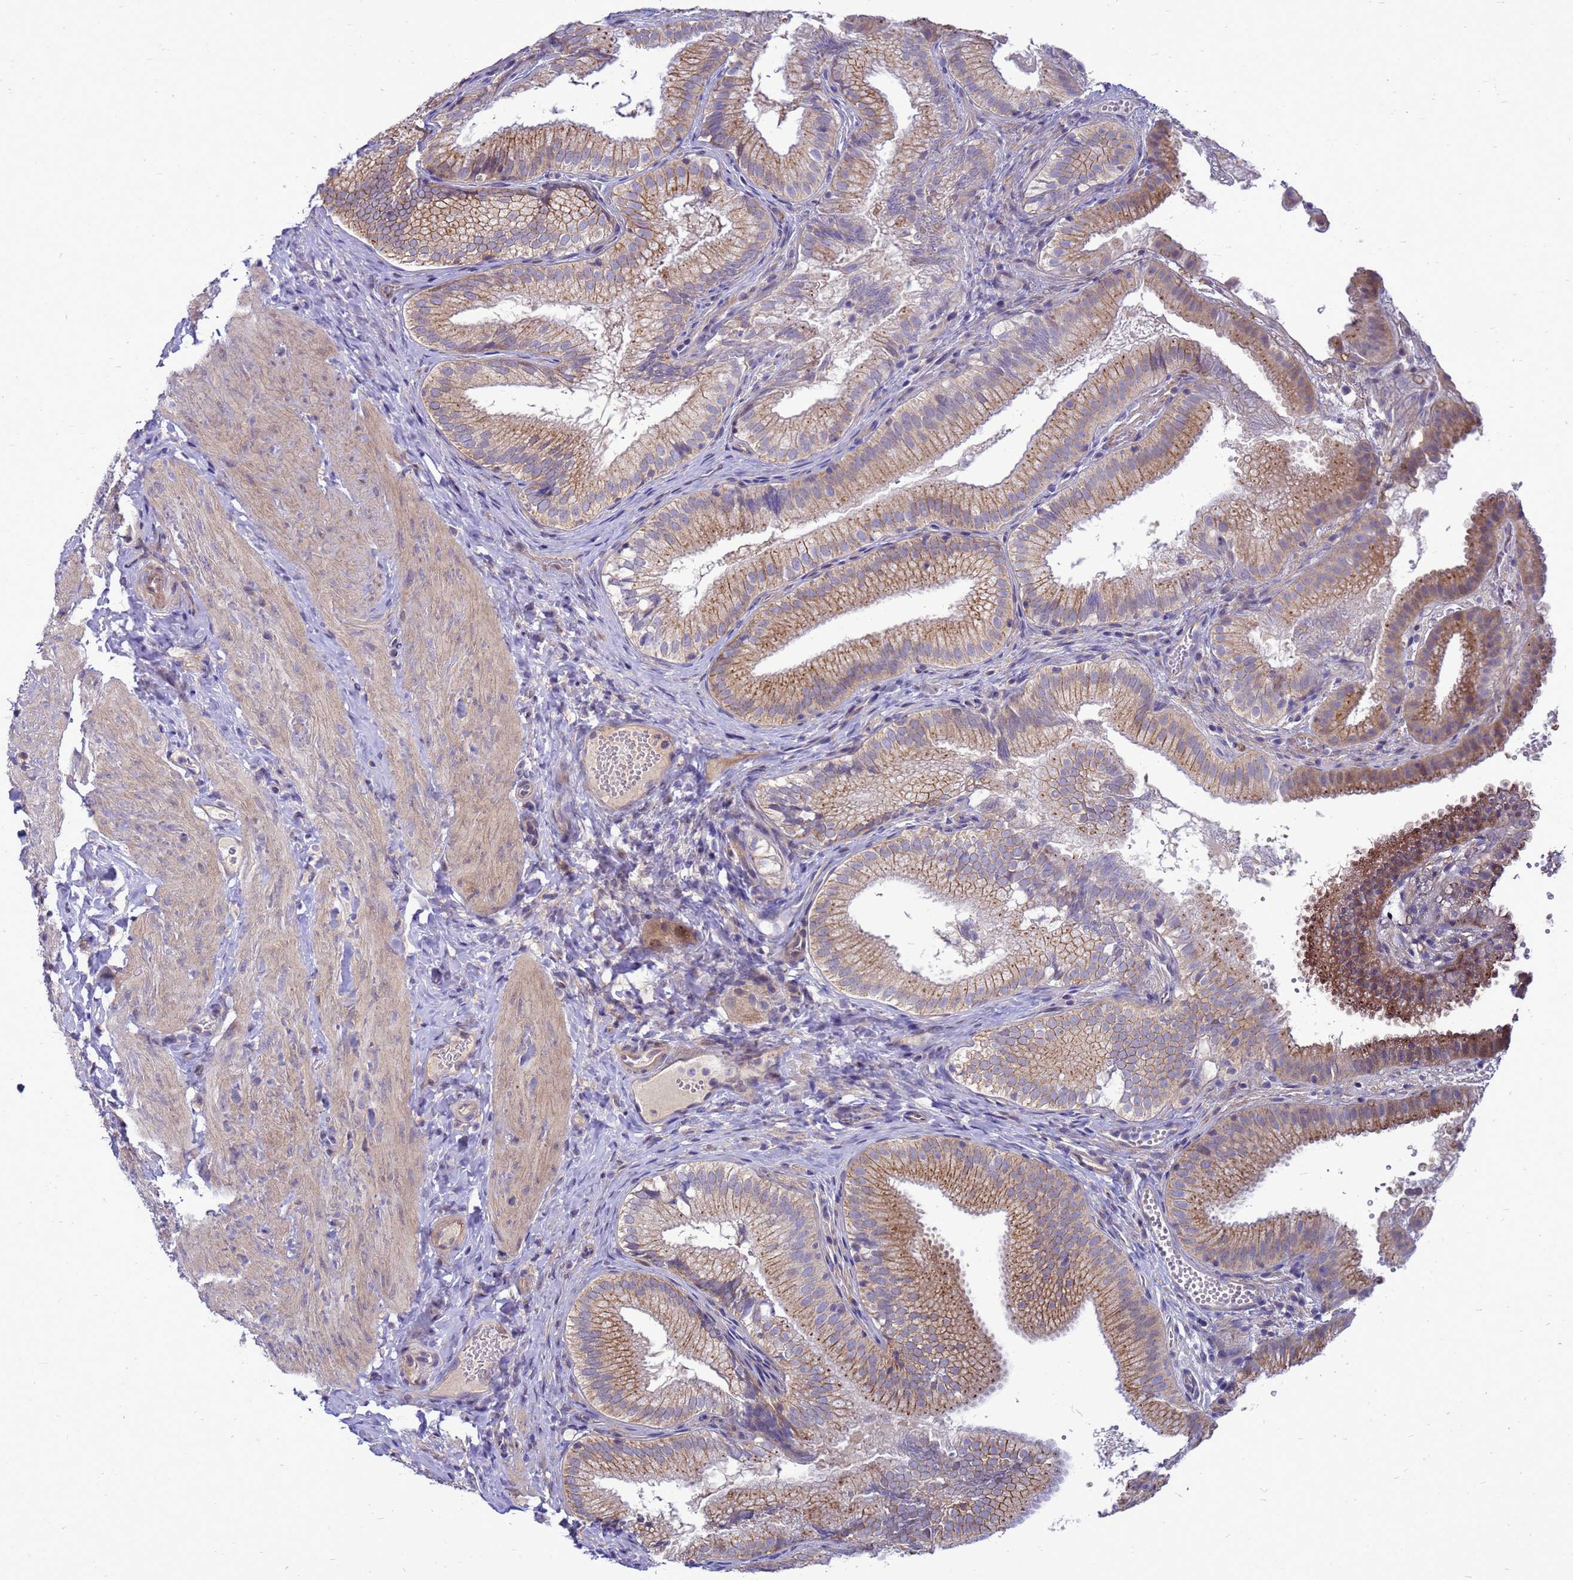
{"staining": {"intensity": "moderate", "quantity": ">75%", "location": "cytoplasmic/membranous"}, "tissue": "gallbladder", "cell_type": "Glandular cells", "image_type": "normal", "snomed": [{"axis": "morphology", "description": "Normal tissue, NOS"}, {"axis": "topography", "description": "Gallbladder"}], "caption": "High-power microscopy captured an immunohistochemistry micrograph of benign gallbladder, revealing moderate cytoplasmic/membranous positivity in approximately >75% of glandular cells. (DAB IHC with brightfield microscopy, high magnification).", "gene": "ENOPH1", "patient": {"sex": "female", "age": 30}}